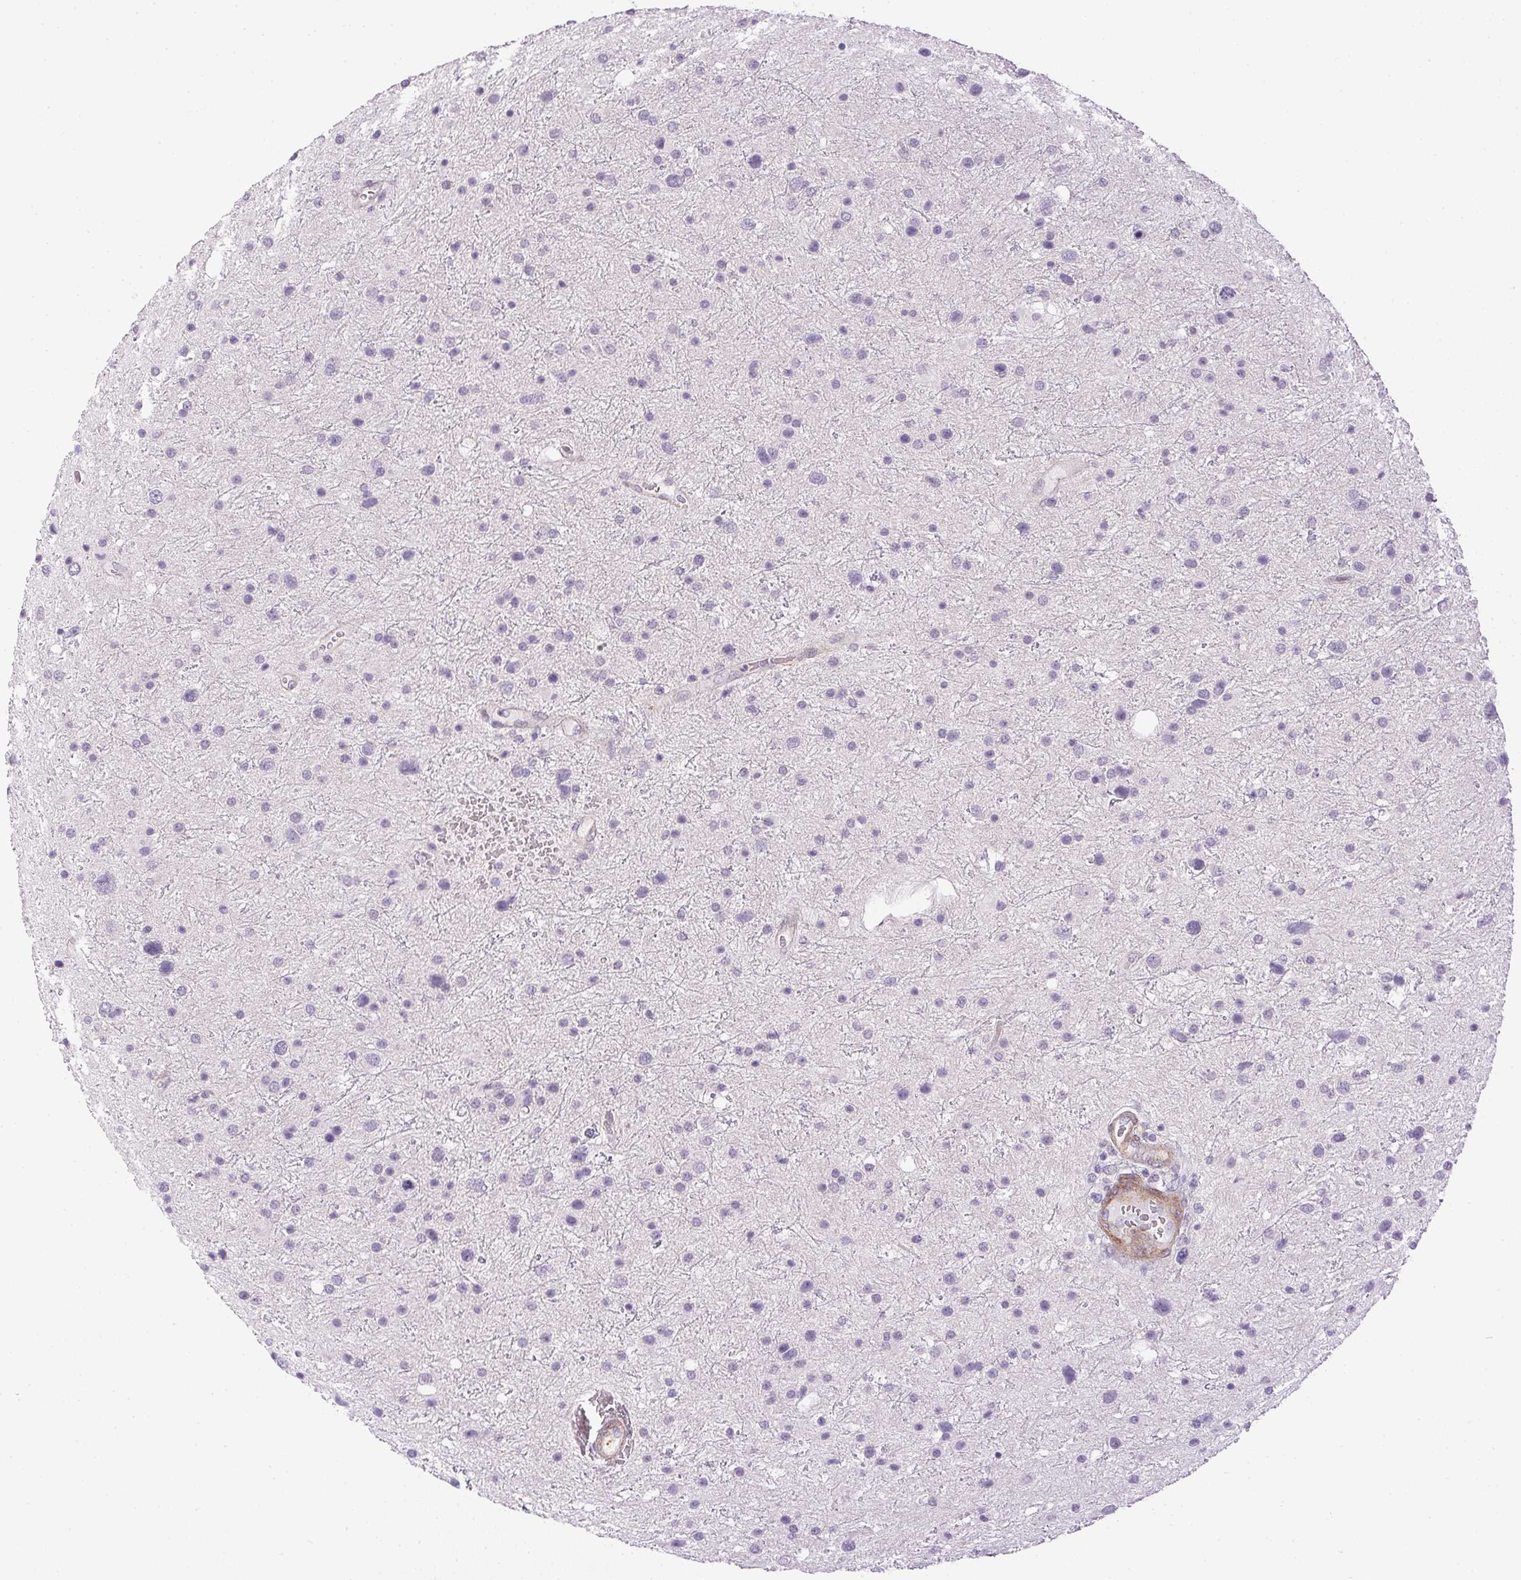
{"staining": {"intensity": "negative", "quantity": "none", "location": "none"}, "tissue": "glioma", "cell_type": "Tumor cells", "image_type": "cancer", "snomed": [{"axis": "morphology", "description": "Glioma, malignant, Low grade"}, {"axis": "topography", "description": "Brain"}], "caption": "Protein analysis of glioma shows no significant expression in tumor cells.", "gene": "PRL", "patient": {"sex": "female", "age": 32}}